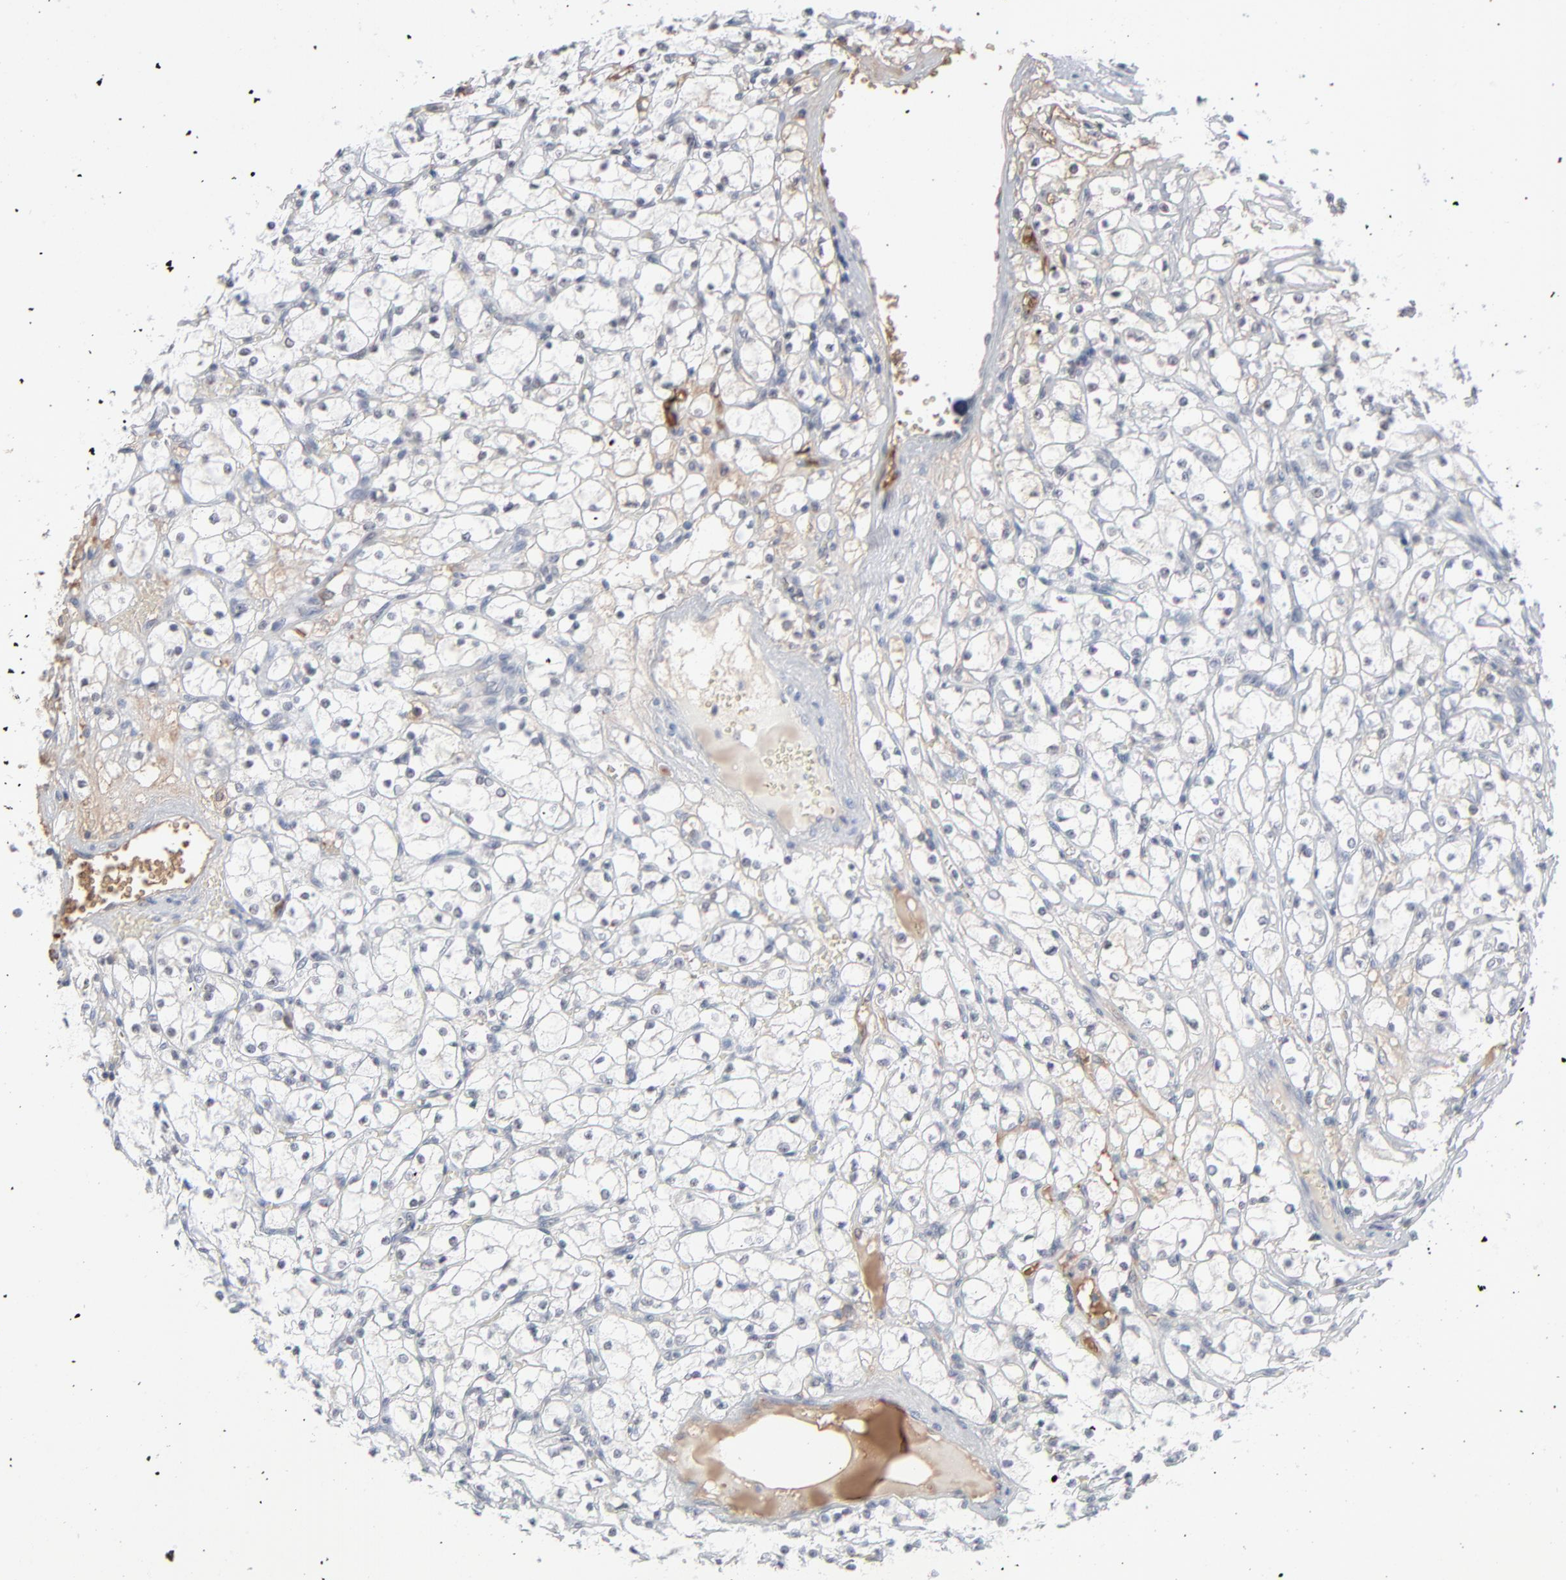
{"staining": {"intensity": "negative", "quantity": "none", "location": "none"}, "tissue": "renal cancer", "cell_type": "Tumor cells", "image_type": "cancer", "snomed": [{"axis": "morphology", "description": "Adenocarcinoma, NOS"}, {"axis": "topography", "description": "Kidney"}], "caption": "Immunohistochemical staining of renal cancer exhibits no significant positivity in tumor cells.", "gene": "MPHOSPH6", "patient": {"sex": "male", "age": 61}}